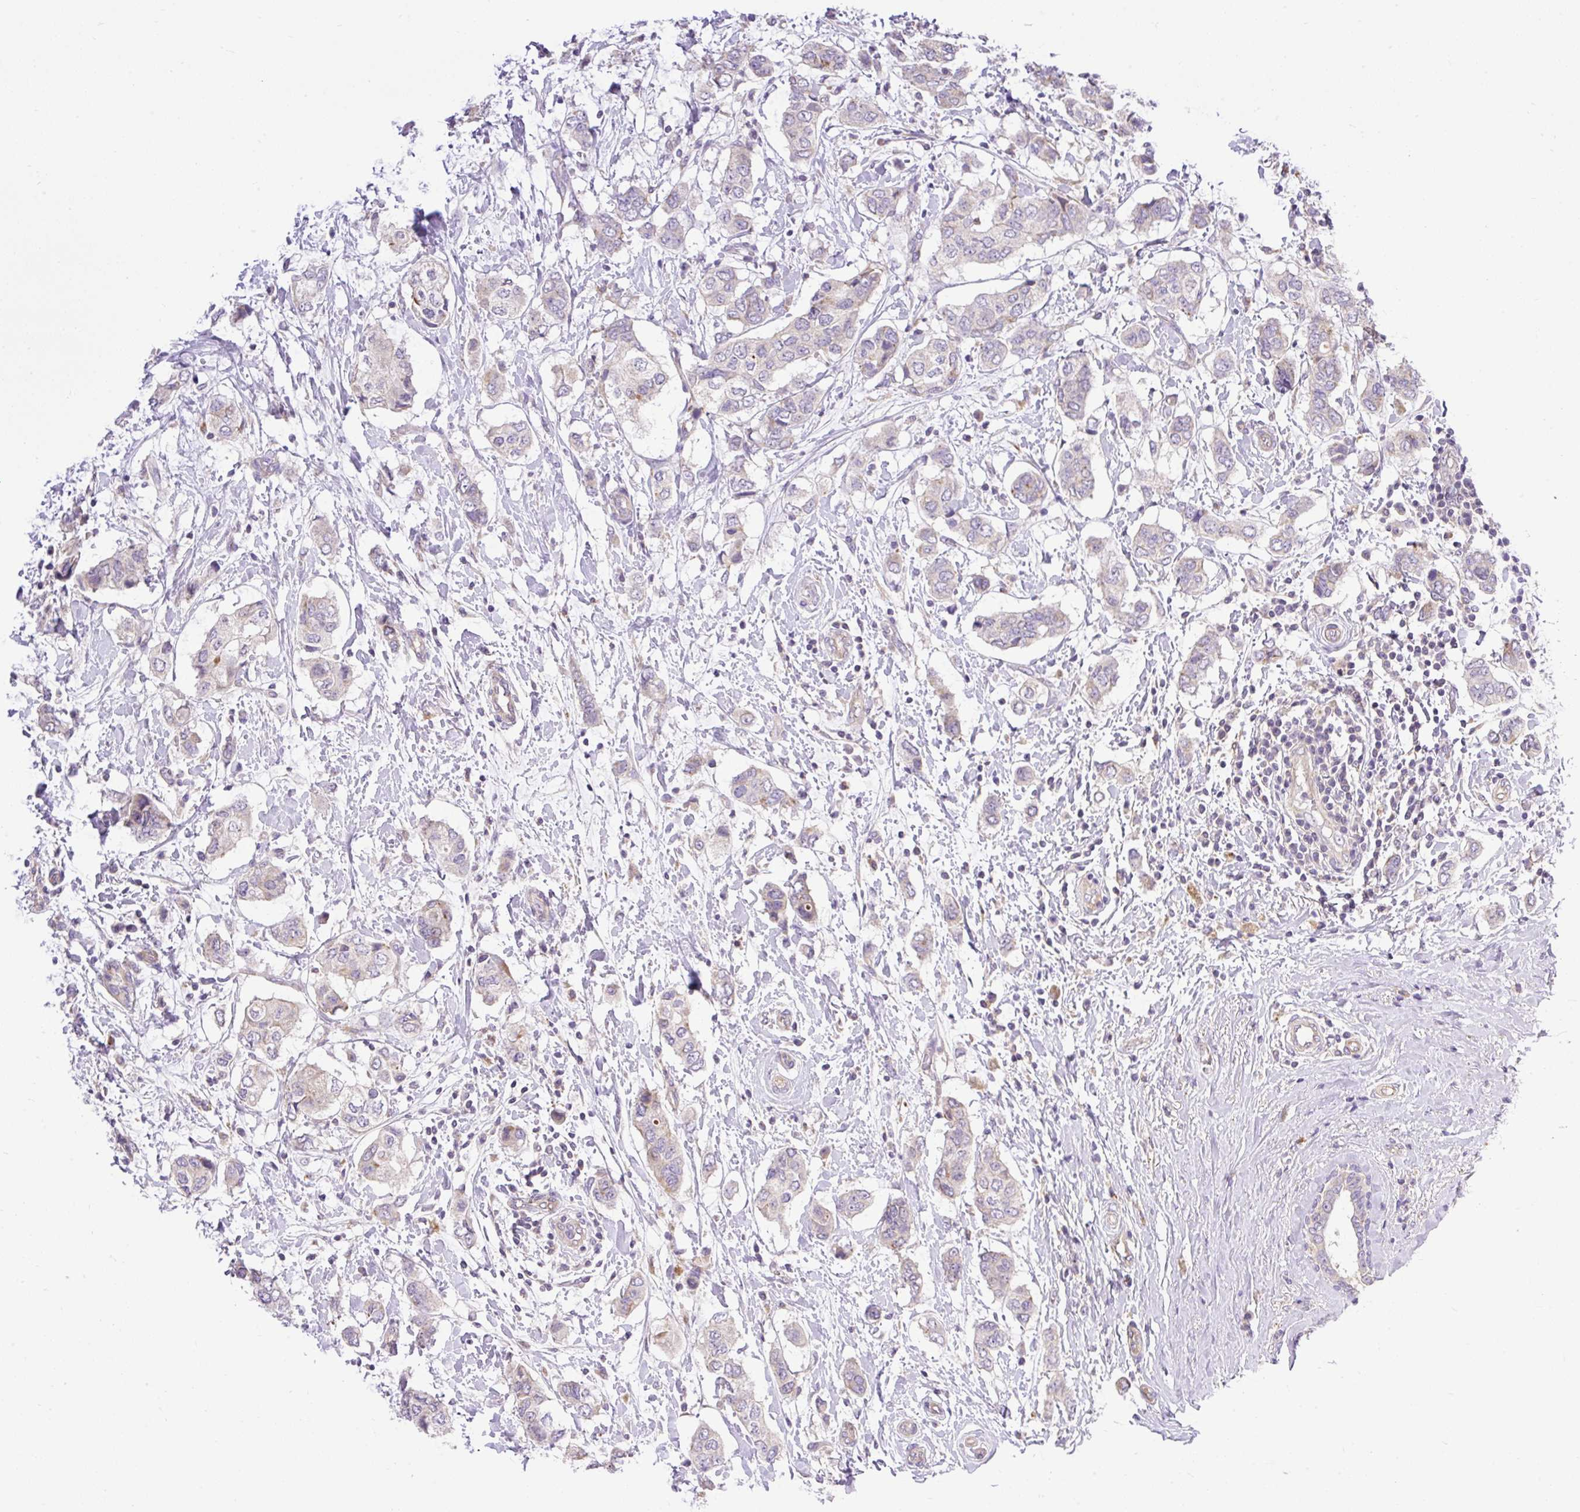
{"staining": {"intensity": "negative", "quantity": "none", "location": "none"}, "tissue": "breast cancer", "cell_type": "Tumor cells", "image_type": "cancer", "snomed": [{"axis": "morphology", "description": "Lobular carcinoma"}, {"axis": "topography", "description": "Breast"}], "caption": "Breast cancer (lobular carcinoma) stained for a protein using immunohistochemistry reveals no staining tumor cells.", "gene": "HEXB", "patient": {"sex": "female", "age": 51}}